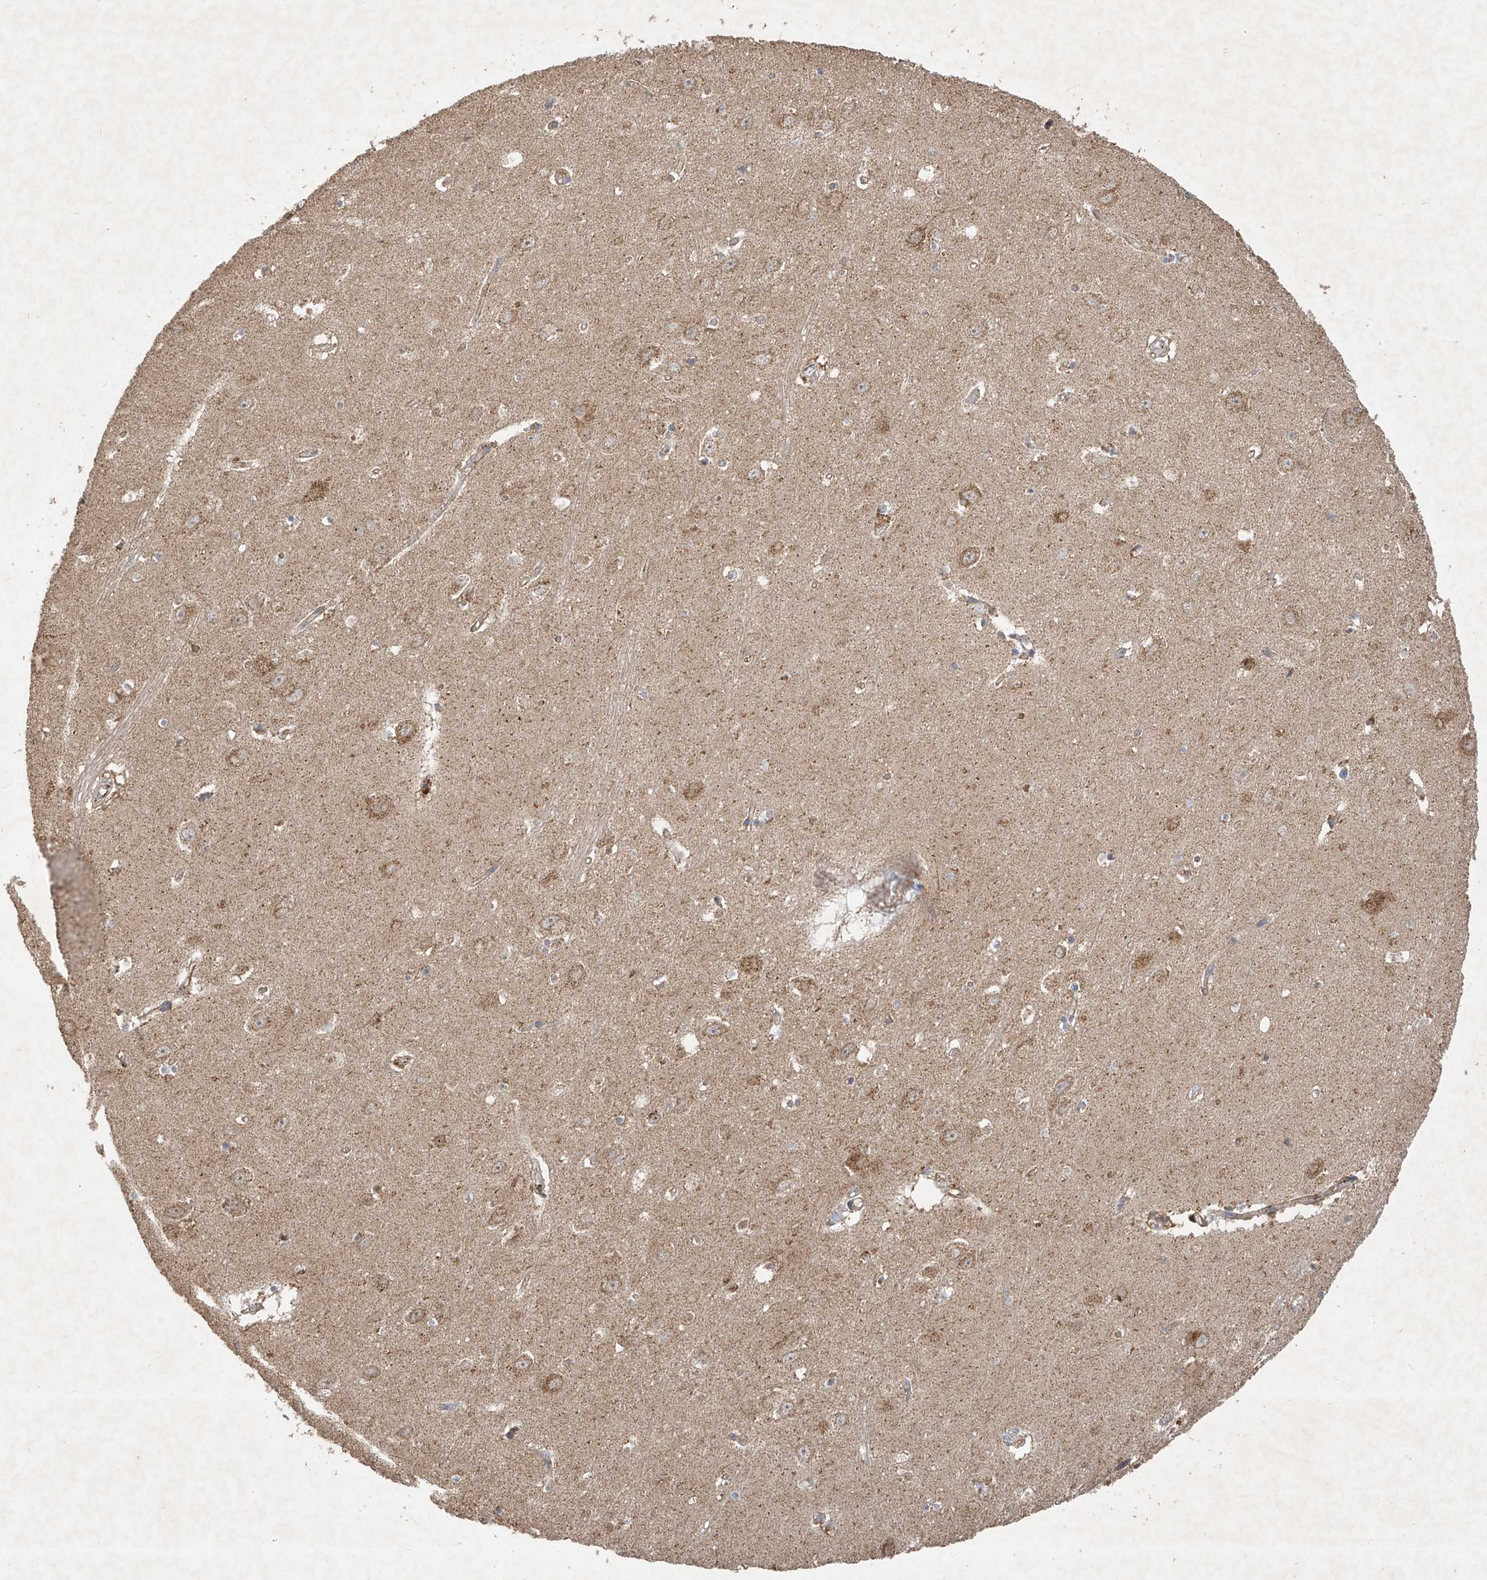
{"staining": {"intensity": "moderate", "quantity": "<25%", "location": "cytoplasmic/membranous"}, "tissue": "hippocampus", "cell_type": "Glial cells", "image_type": "normal", "snomed": [{"axis": "morphology", "description": "Normal tissue, NOS"}, {"axis": "topography", "description": "Hippocampus"}], "caption": "This is a histology image of immunohistochemistry staining of unremarkable hippocampus, which shows moderate expression in the cytoplasmic/membranous of glial cells.", "gene": "UQCC1", "patient": {"sex": "female", "age": 64}}